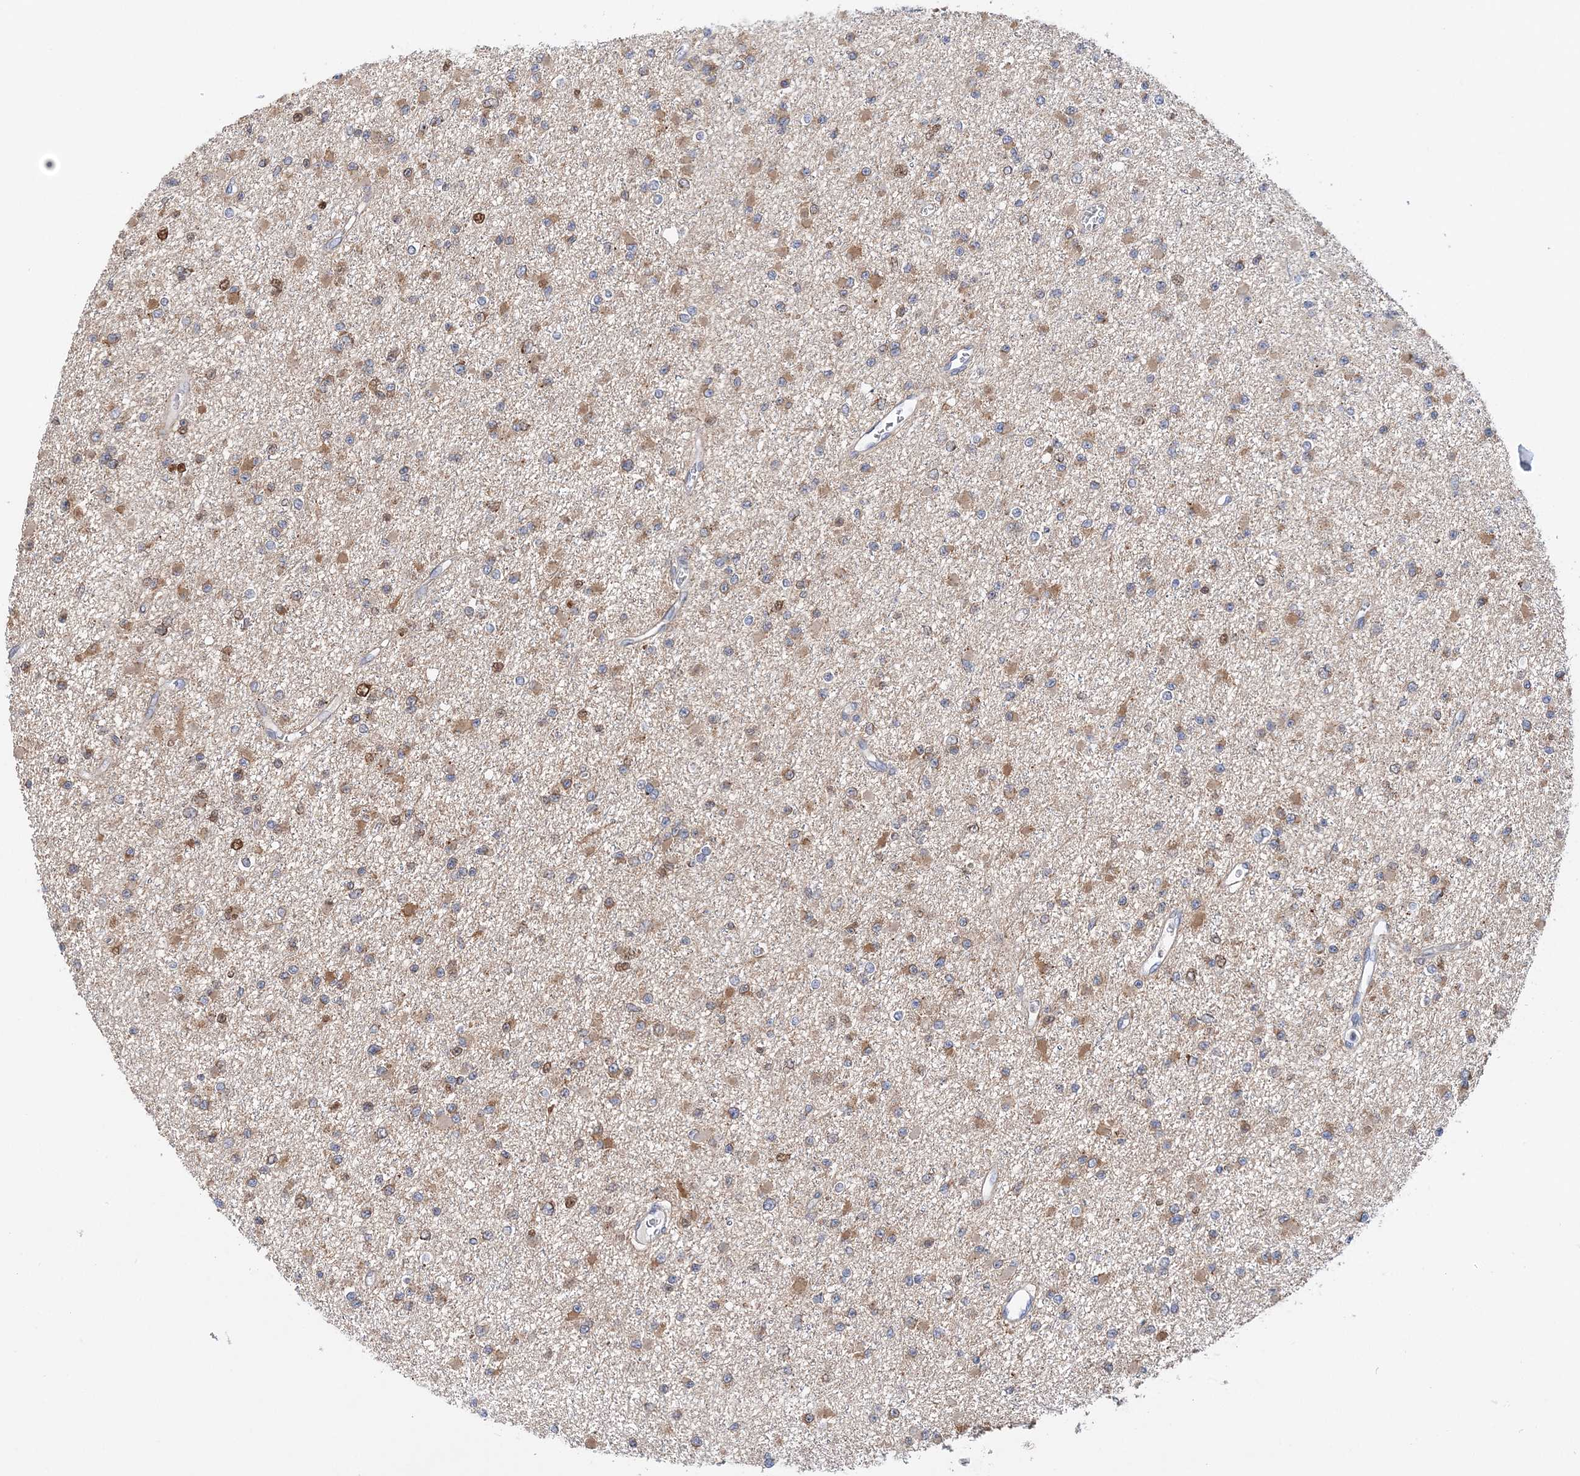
{"staining": {"intensity": "moderate", "quantity": ">75%", "location": "cytoplasmic/membranous"}, "tissue": "glioma", "cell_type": "Tumor cells", "image_type": "cancer", "snomed": [{"axis": "morphology", "description": "Glioma, malignant, Low grade"}, {"axis": "topography", "description": "Brain"}], "caption": "Malignant glioma (low-grade) stained with a brown dye demonstrates moderate cytoplasmic/membranous positive positivity in approximately >75% of tumor cells.", "gene": "TTC32", "patient": {"sex": "female", "age": 22}}